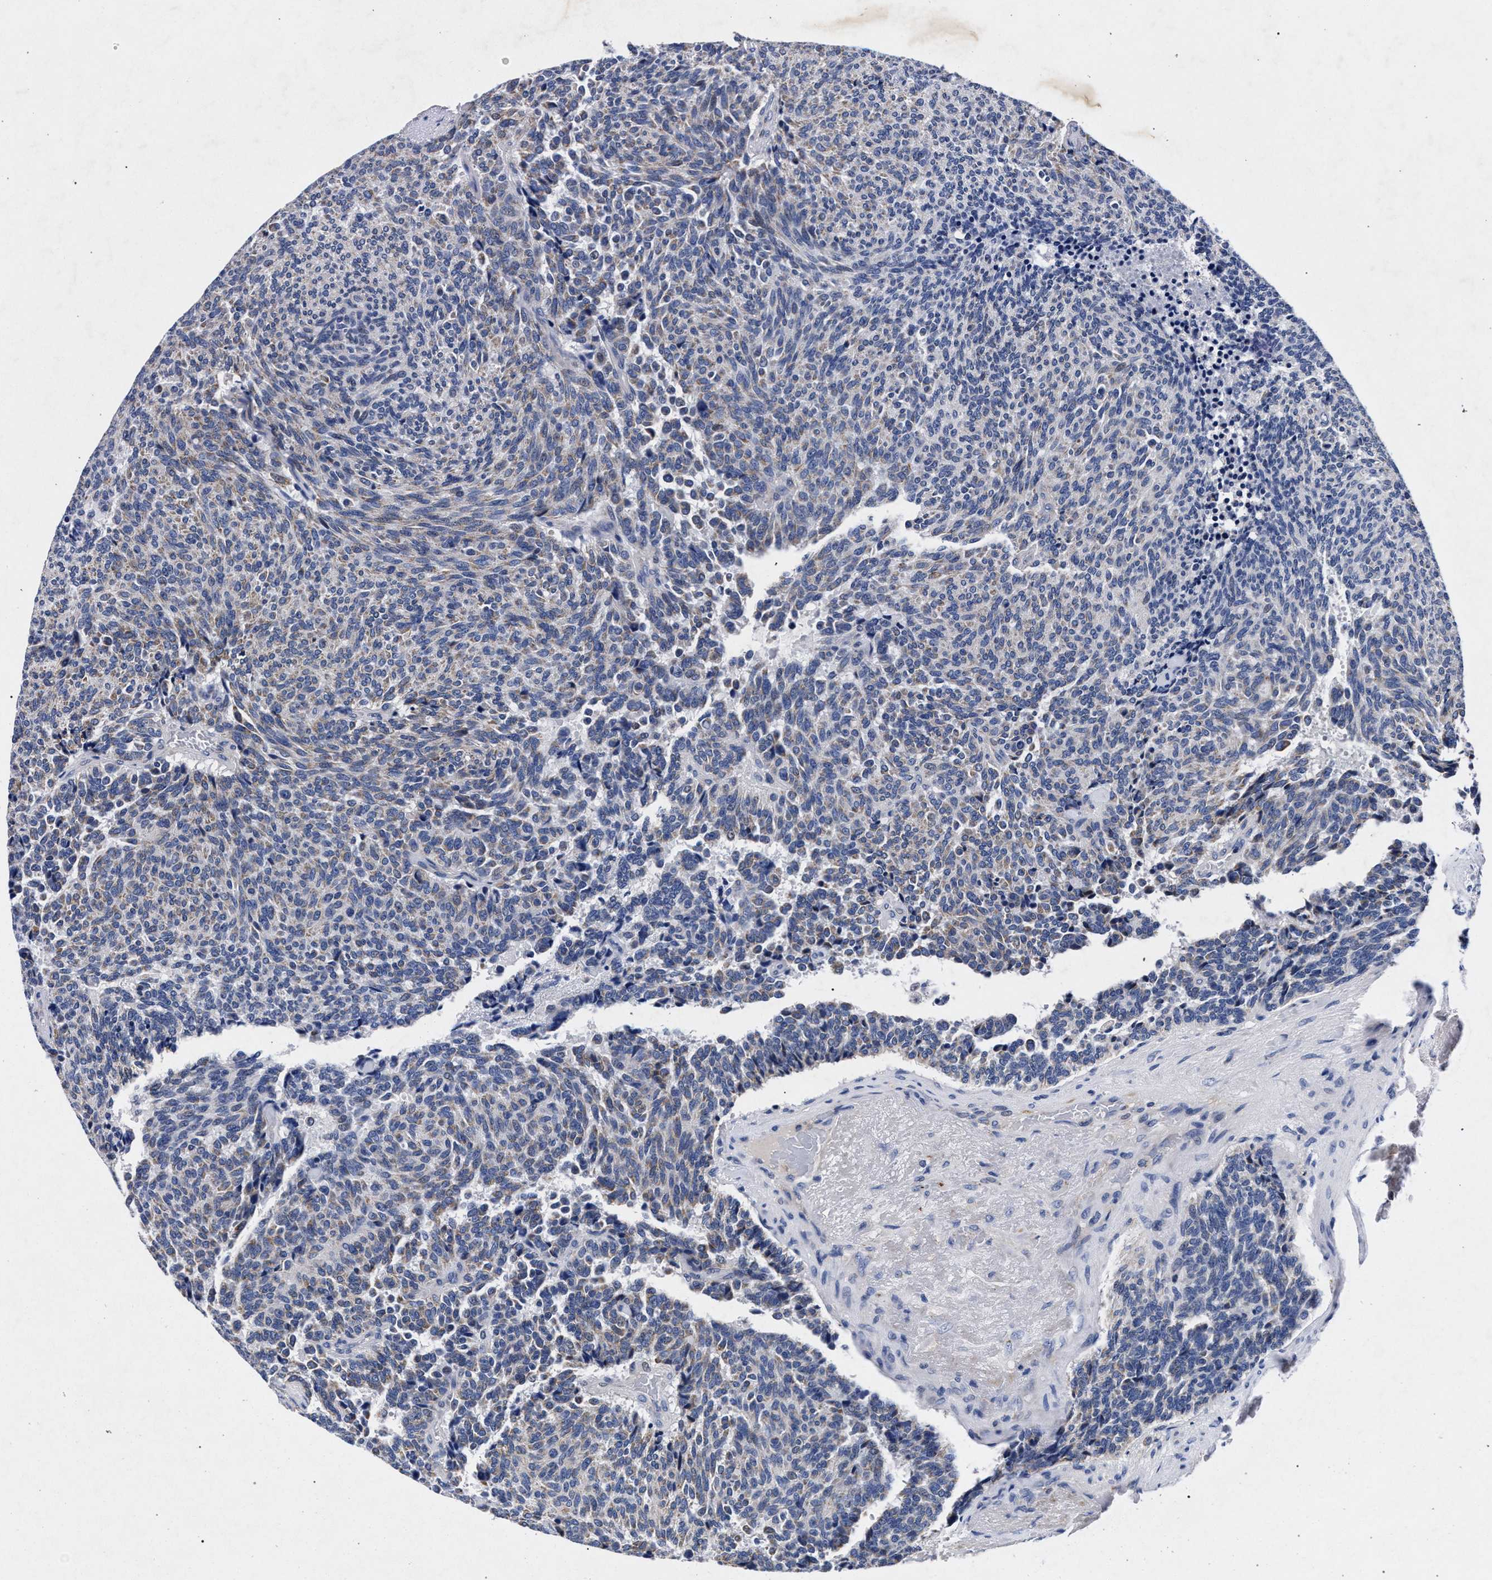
{"staining": {"intensity": "weak", "quantity": "<25%", "location": "cytoplasmic/membranous"}, "tissue": "carcinoid", "cell_type": "Tumor cells", "image_type": "cancer", "snomed": [{"axis": "morphology", "description": "Carcinoid, malignant, NOS"}, {"axis": "topography", "description": "Pancreas"}], "caption": "Carcinoid (malignant) was stained to show a protein in brown. There is no significant staining in tumor cells.", "gene": "HSD17B14", "patient": {"sex": "female", "age": 54}}